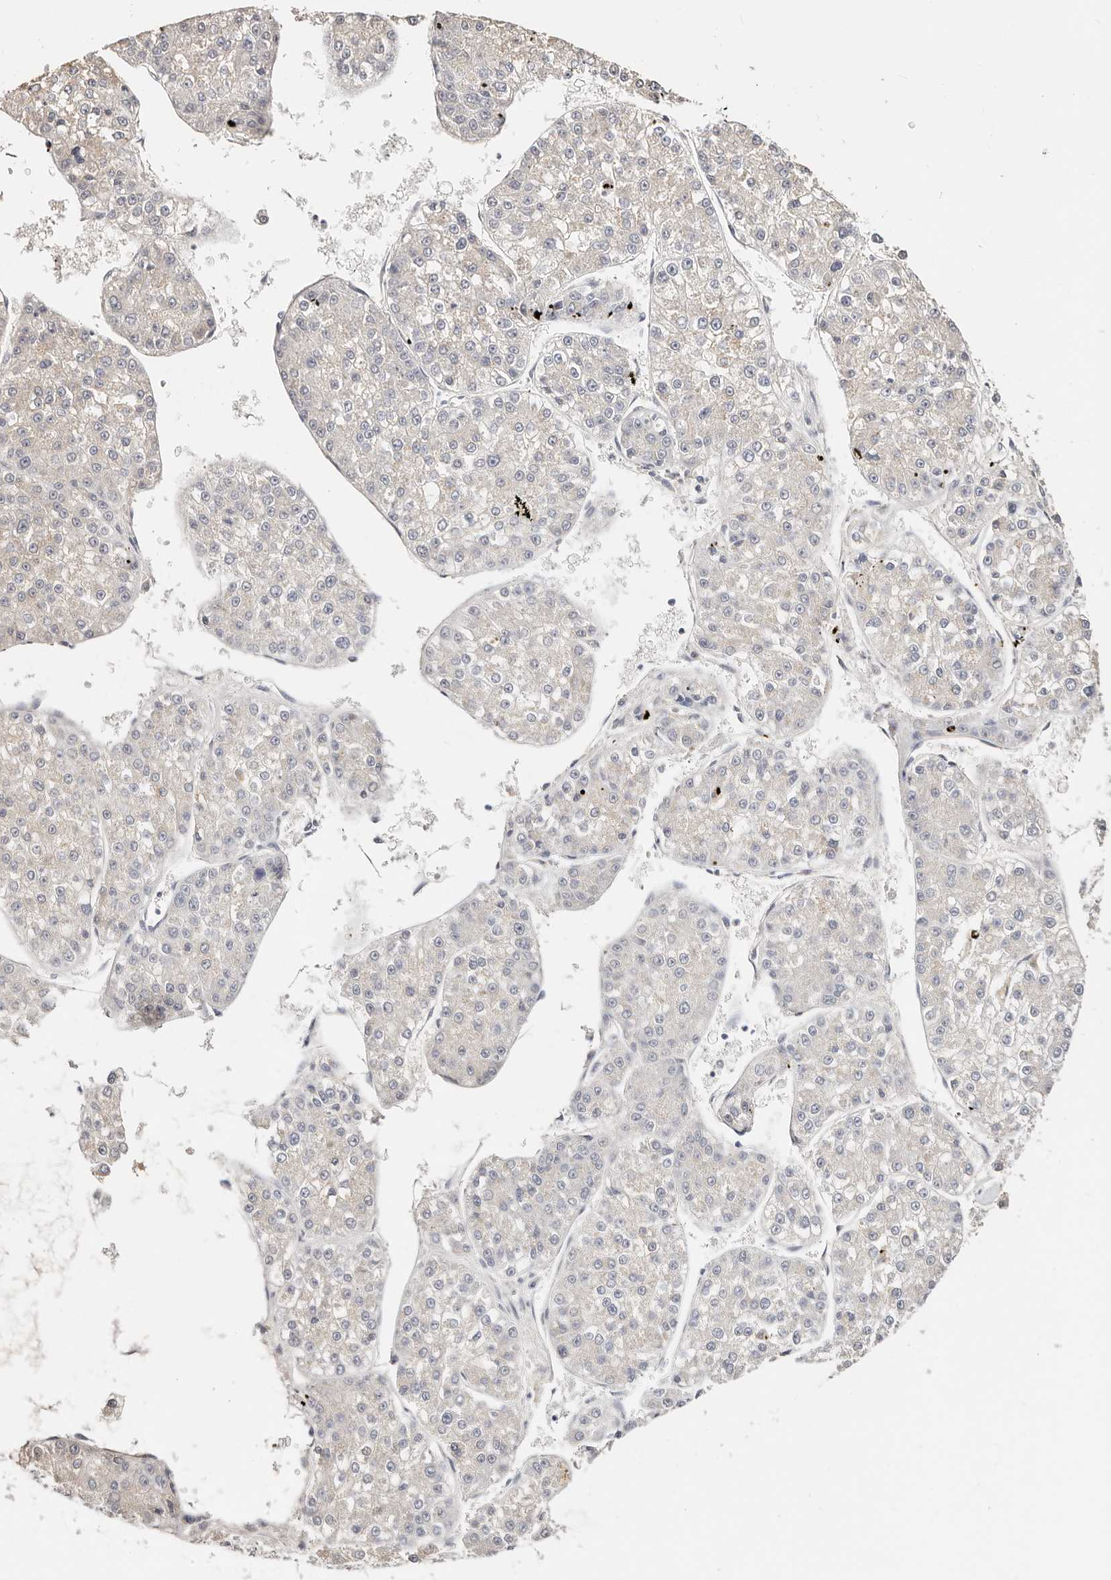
{"staining": {"intensity": "negative", "quantity": "none", "location": "none"}, "tissue": "liver cancer", "cell_type": "Tumor cells", "image_type": "cancer", "snomed": [{"axis": "morphology", "description": "Carcinoma, Hepatocellular, NOS"}, {"axis": "topography", "description": "Liver"}], "caption": "IHC of hepatocellular carcinoma (liver) exhibits no positivity in tumor cells. (Brightfield microscopy of DAB (3,3'-diaminobenzidine) immunohistochemistry (IHC) at high magnification).", "gene": "DNASE1", "patient": {"sex": "female", "age": 73}}